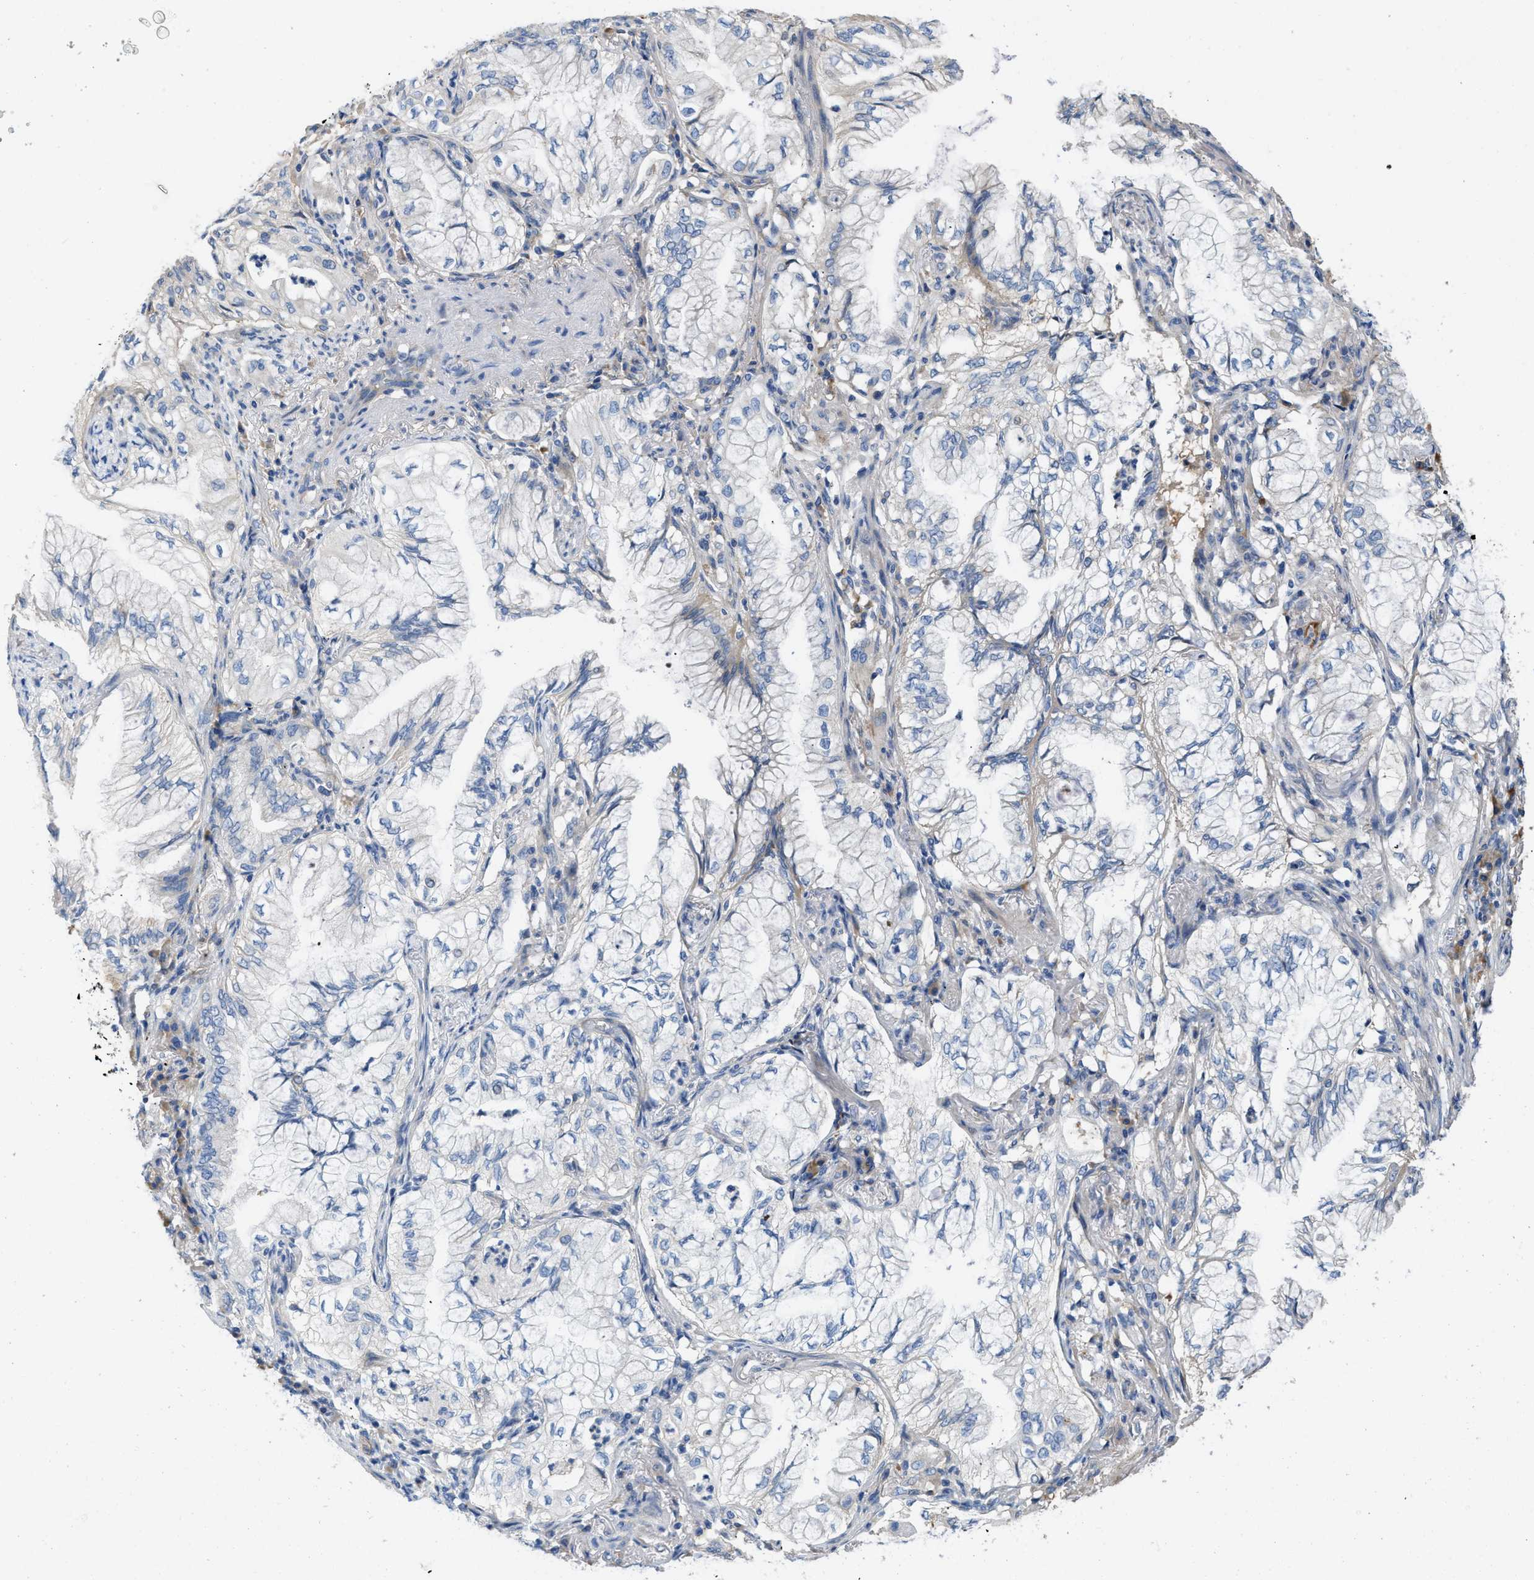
{"staining": {"intensity": "negative", "quantity": "none", "location": "none"}, "tissue": "lung cancer", "cell_type": "Tumor cells", "image_type": "cancer", "snomed": [{"axis": "morphology", "description": "Adenocarcinoma, NOS"}, {"axis": "topography", "description": "Lung"}], "caption": "Immunohistochemistry micrograph of neoplastic tissue: lung cancer stained with DAB exhibits no significant protein positivity in tumor cells.", "gene": "C1S", "patient": {"sex": "female", "age": 70}}